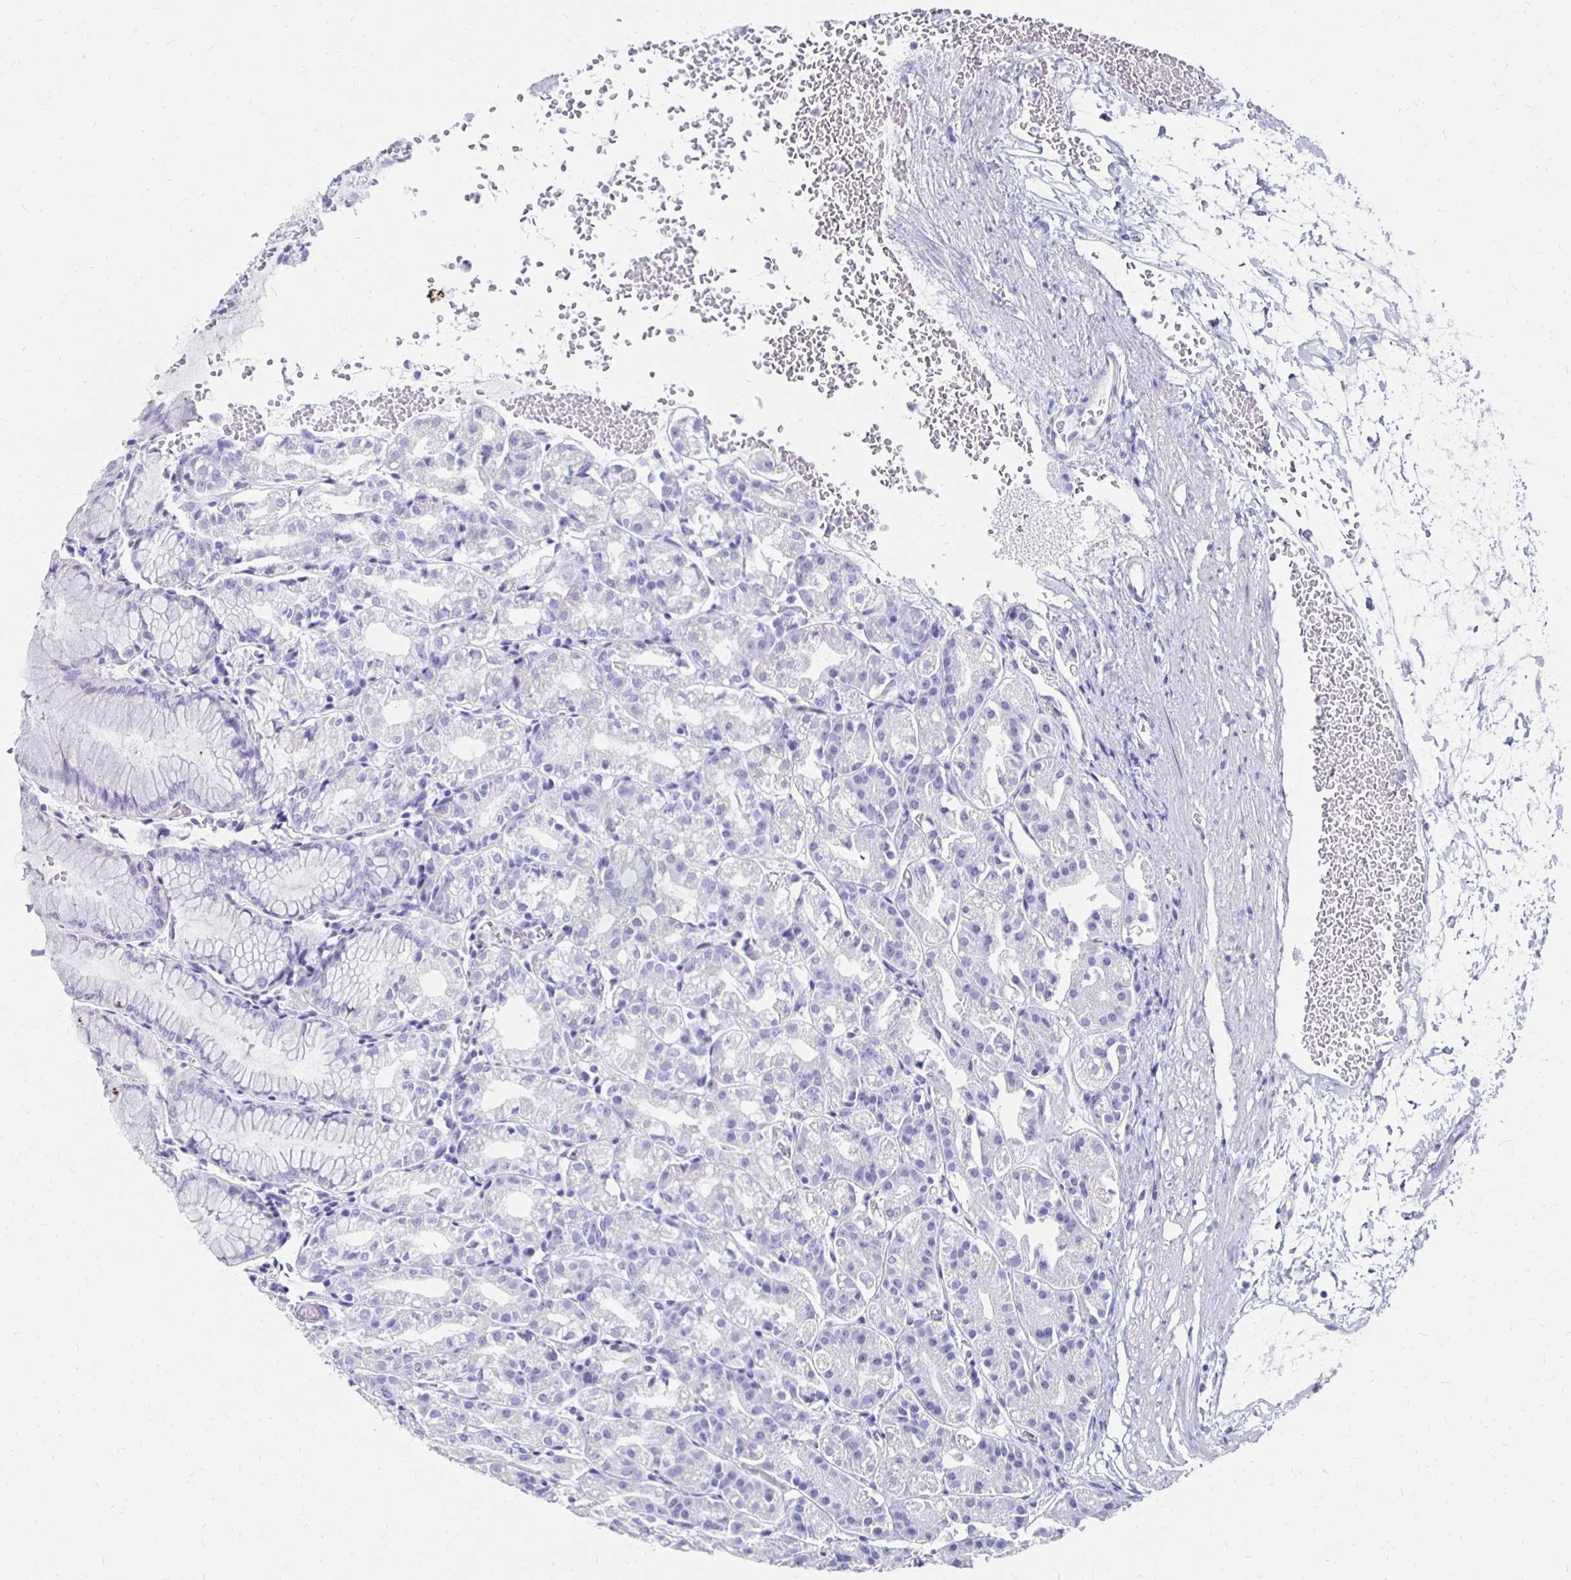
{"staining": {"intensity": "negative", "quantity": "none", "location": "none"}, "tissue": "stomach", "cell_type": "Glandular cells", "image_type": "normal", "snomed": [{"axis": "morphology", "description": "Normal tissue, NOS"}, {"axis": "topography", "description": "Stomach"}], "caption": "IHC micrograph of benign stomach stained for a protein (brown), which displays no expression in glandular cells.", "gene": "SYCP3", "patient": {"sex": "female", "age": 57}}